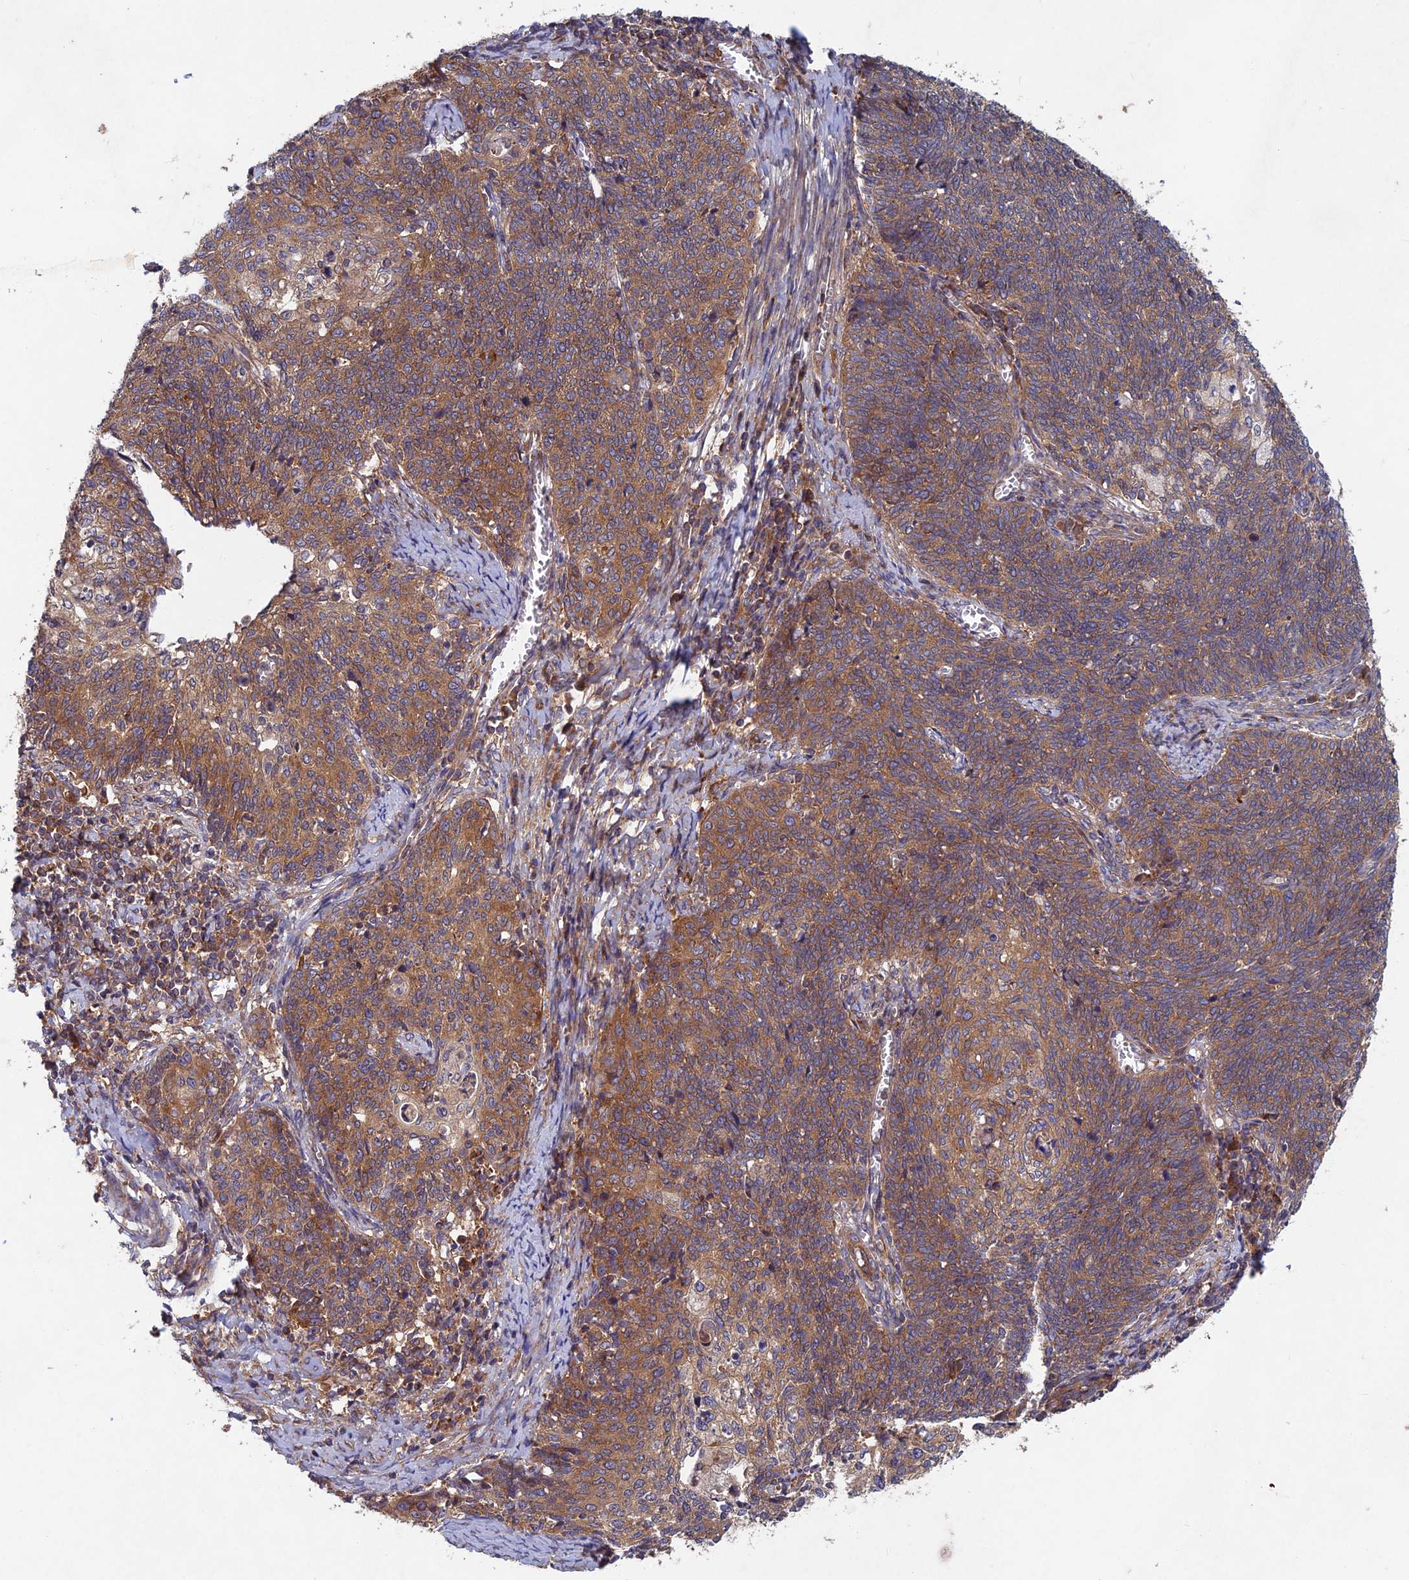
{"staining": {"intensity": "moderate", "quantity": ">75%", "location": "cytoplasmic/membranous"}, "tissue": "cervical cancer", "cell_type": "Tumor cells", "image_type": "cancer", "snomed": [{"axis": "morphology", "description": "Squamous cell carcinoma, NOS"}, {"axis": "topography", "description": "Cervix"}], "caption": "A brown stain labels moderate cytoplasmic/membranous positivity of a protein in cervical cancer (squamous cell carcinoma) tumor cells.", "gene": "NCAPG", "patient": {"sex": "female", "age": 39}}